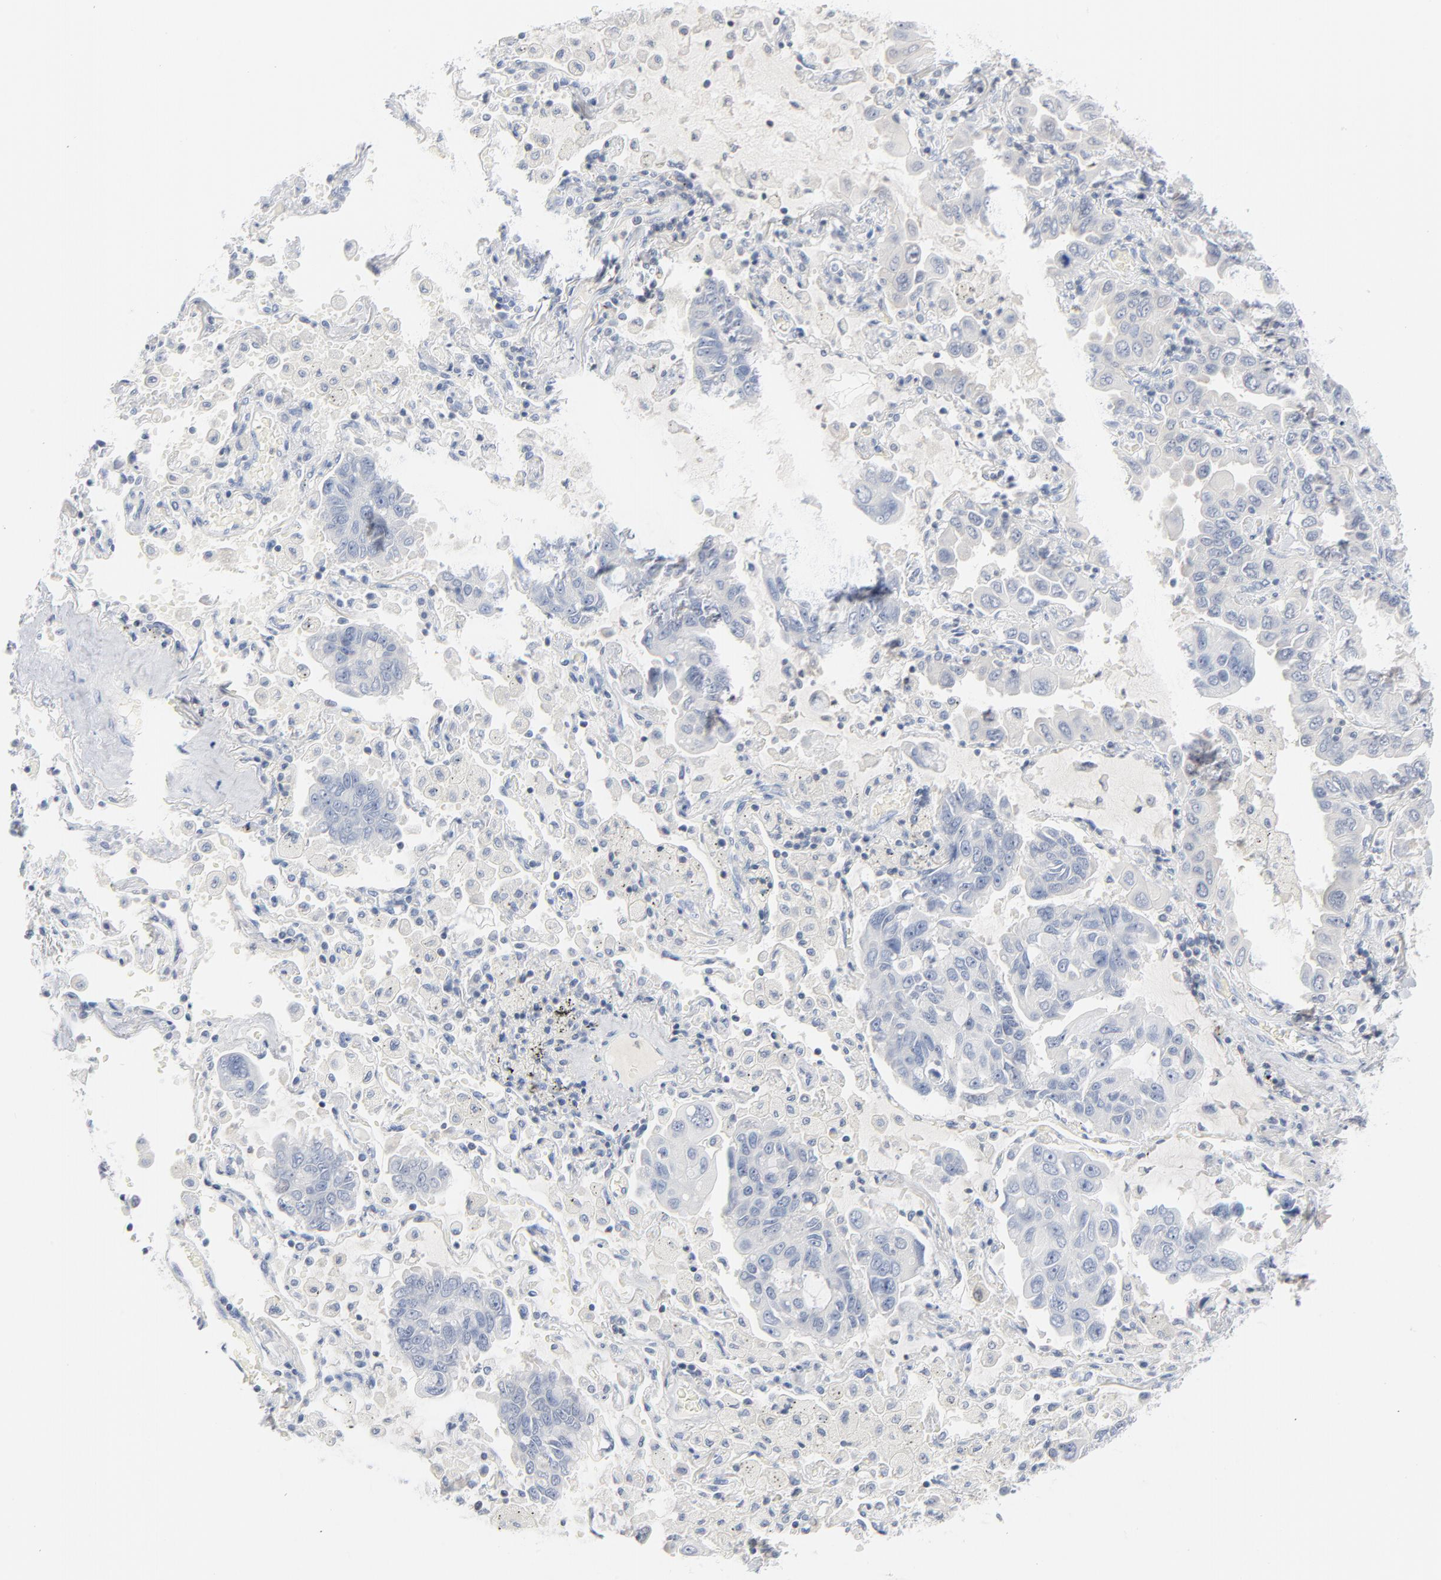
{"staining": {"intensity": "negative", "quantity": "none", "location": "none"}, "tissue": "lung cancer", "cell_type": "Tumor cells", "image_type": "cancer", "snomed": [{"axis": "morphology", "description": "Adenocarcinoma, NOS"}, {"axis": "topography", "description": "Lung"}], "caption": "Tumor cells show no significant staining in lung cancer.", "gene": "PTK2B", "patient": {"sex": "male", "age": 64}}